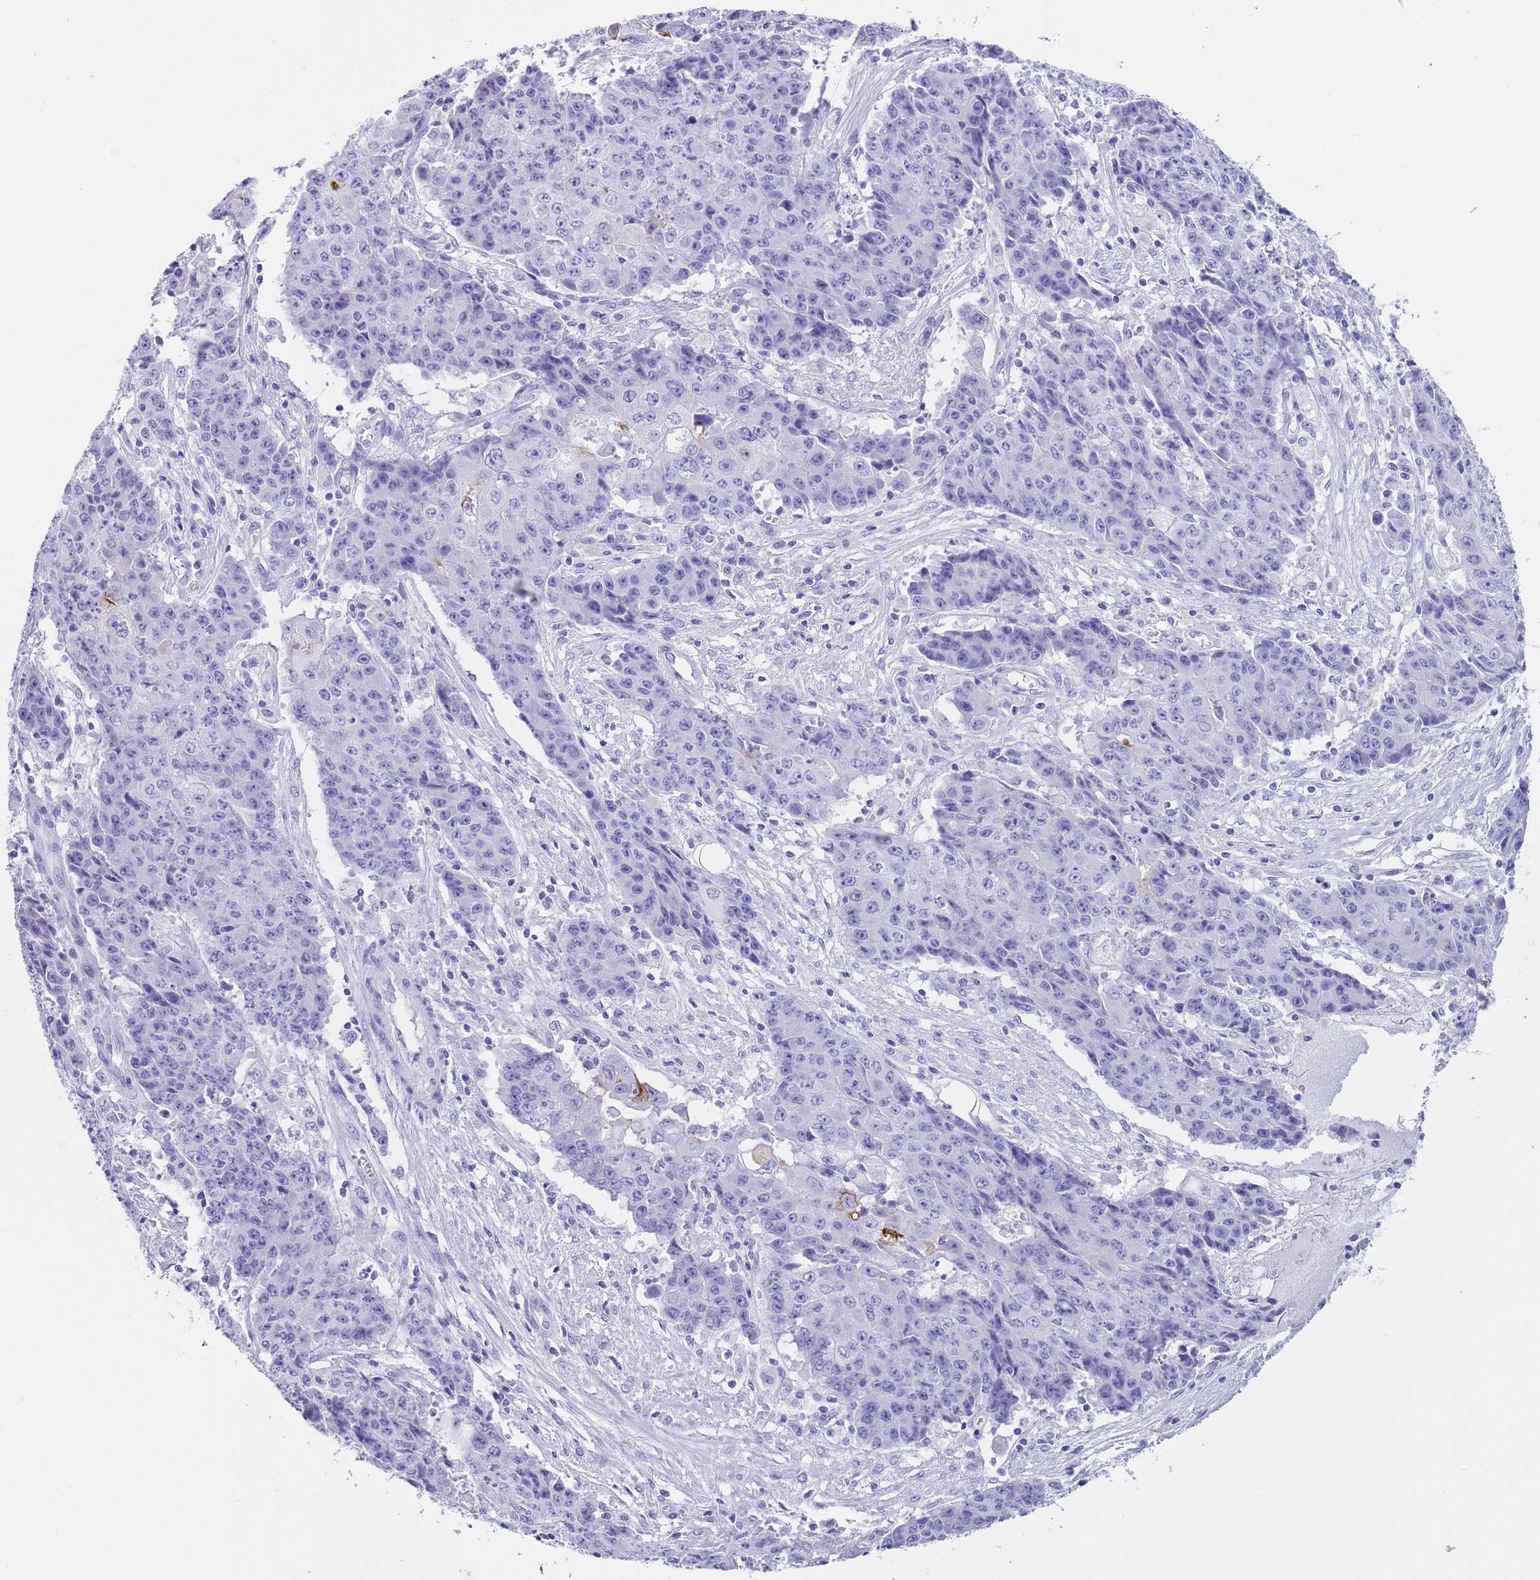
{"staining": {"intensity": "negative", "quantity": "none", "location": "none"}, "tissue": "ovarian cancer", "cell_type": "Tumor cells", "image_type": "cancer", "snomed": [{"axis": "morphology", "description": "Carcinoma, endometroid"}, {"axis": "topography", "description": "Ovary"}], "caption": "IHC histopathology image of neoplastic tissue: ovarian endometroid carcinoma stained with DAB demonstrates no significant protein positivity in tumor cells.", "gene": "TBC1D10B", "patient": {"sex": "female", "age": 42}}